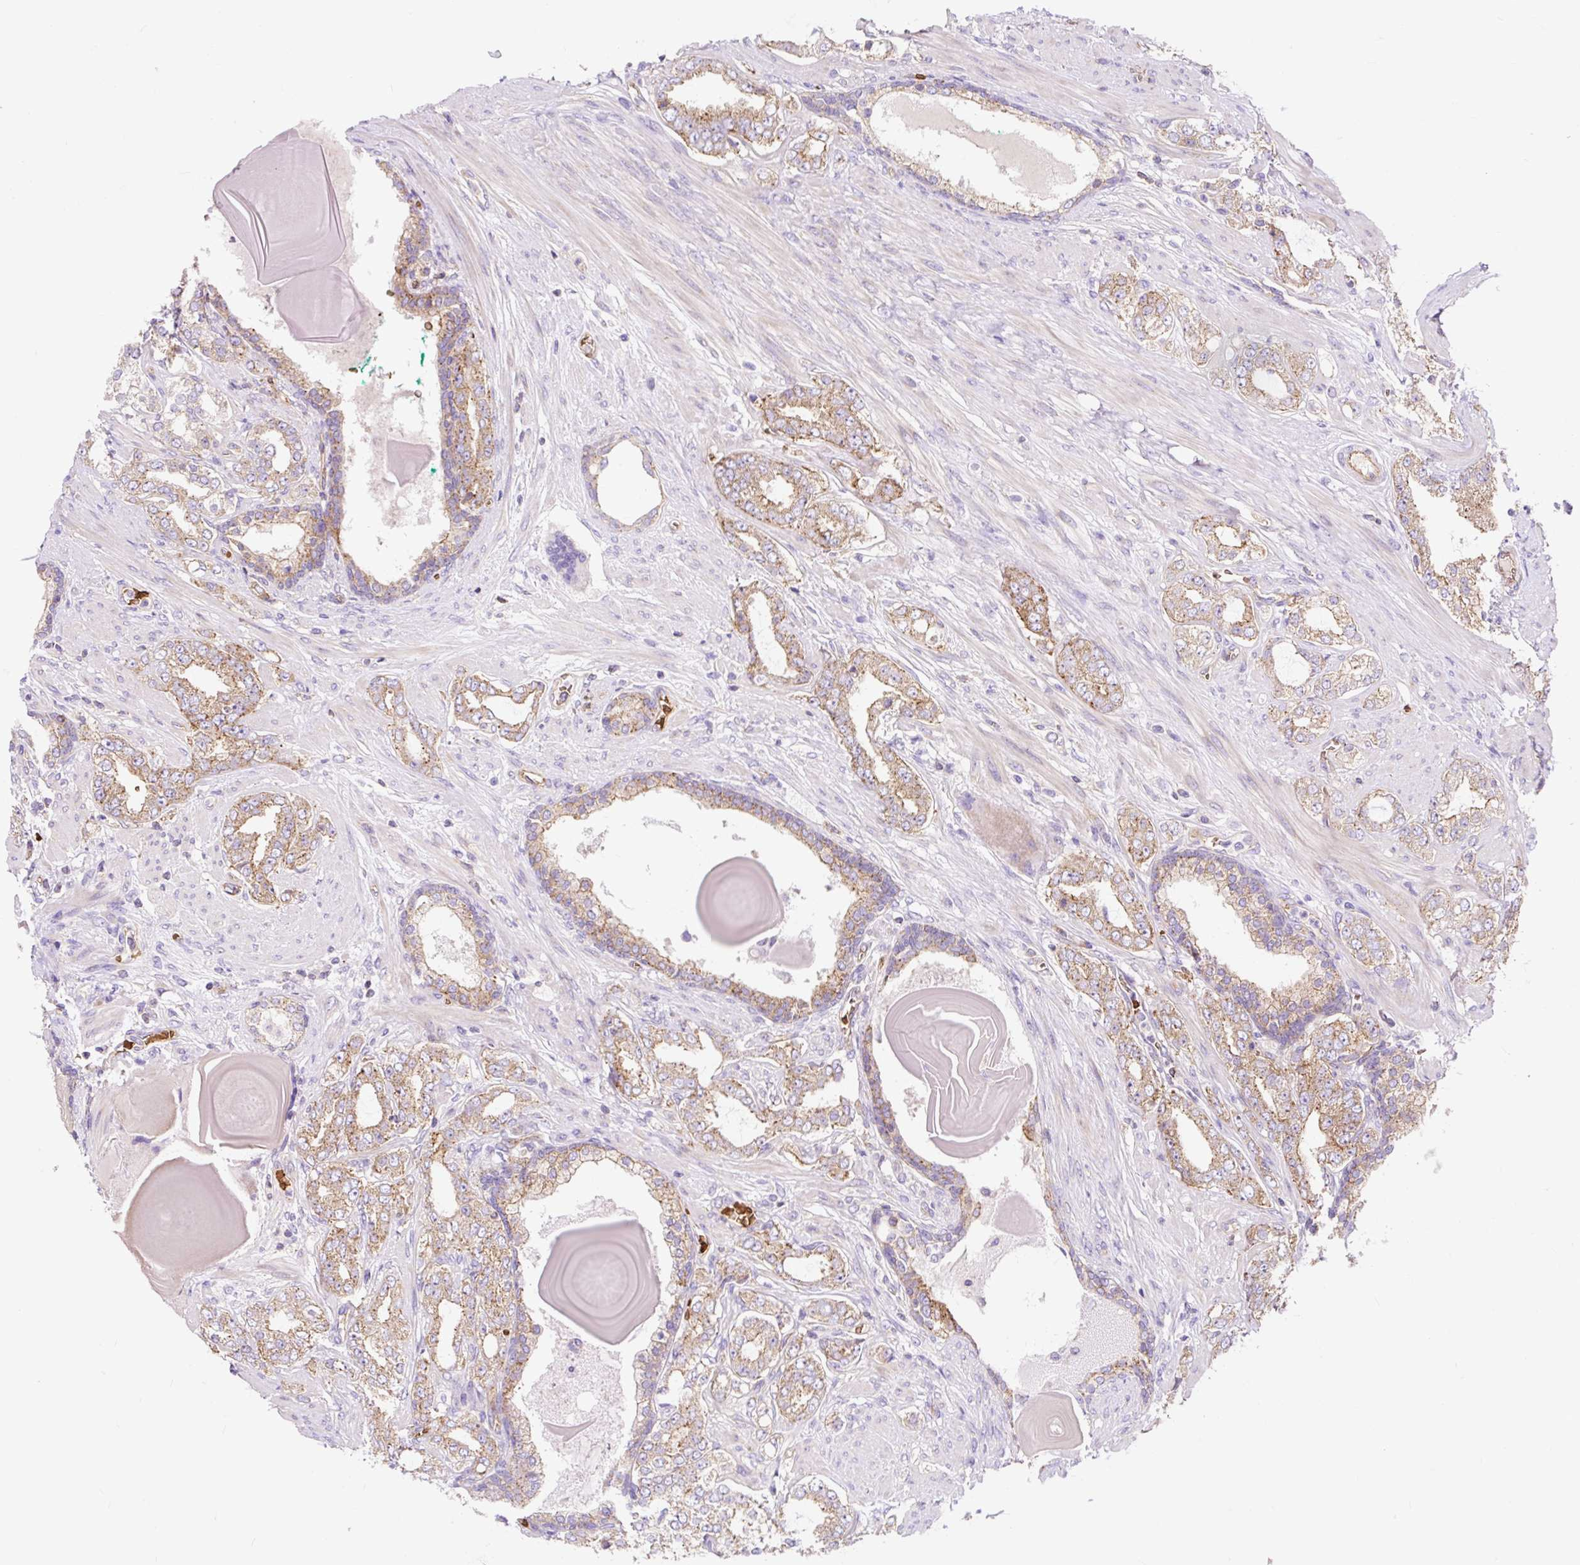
{"staining": {"intensity": "moderate", "quantity": "25%-75%", "location": "cytoplasmic/membranous"}, "tissue": "prostate cancer", "cell_type": "Tumor cells", "image_type": "cancer", "snomed": [{"axis": "morphology", "description": "Adenocarcinoma, High grade"}, {"axis": "topography", "description": "Prostate"}], "caption": "IHC image of human adenocarcinoma (high-grade) (prostate) stained for a protein (brown), which demonstrates medium levels of moderate cytoplasmic/membranous expression in approximately 25%-75% of tumor cells.", "gene": "HIP1R", "patient": {"sex": "male", "age": 64}}